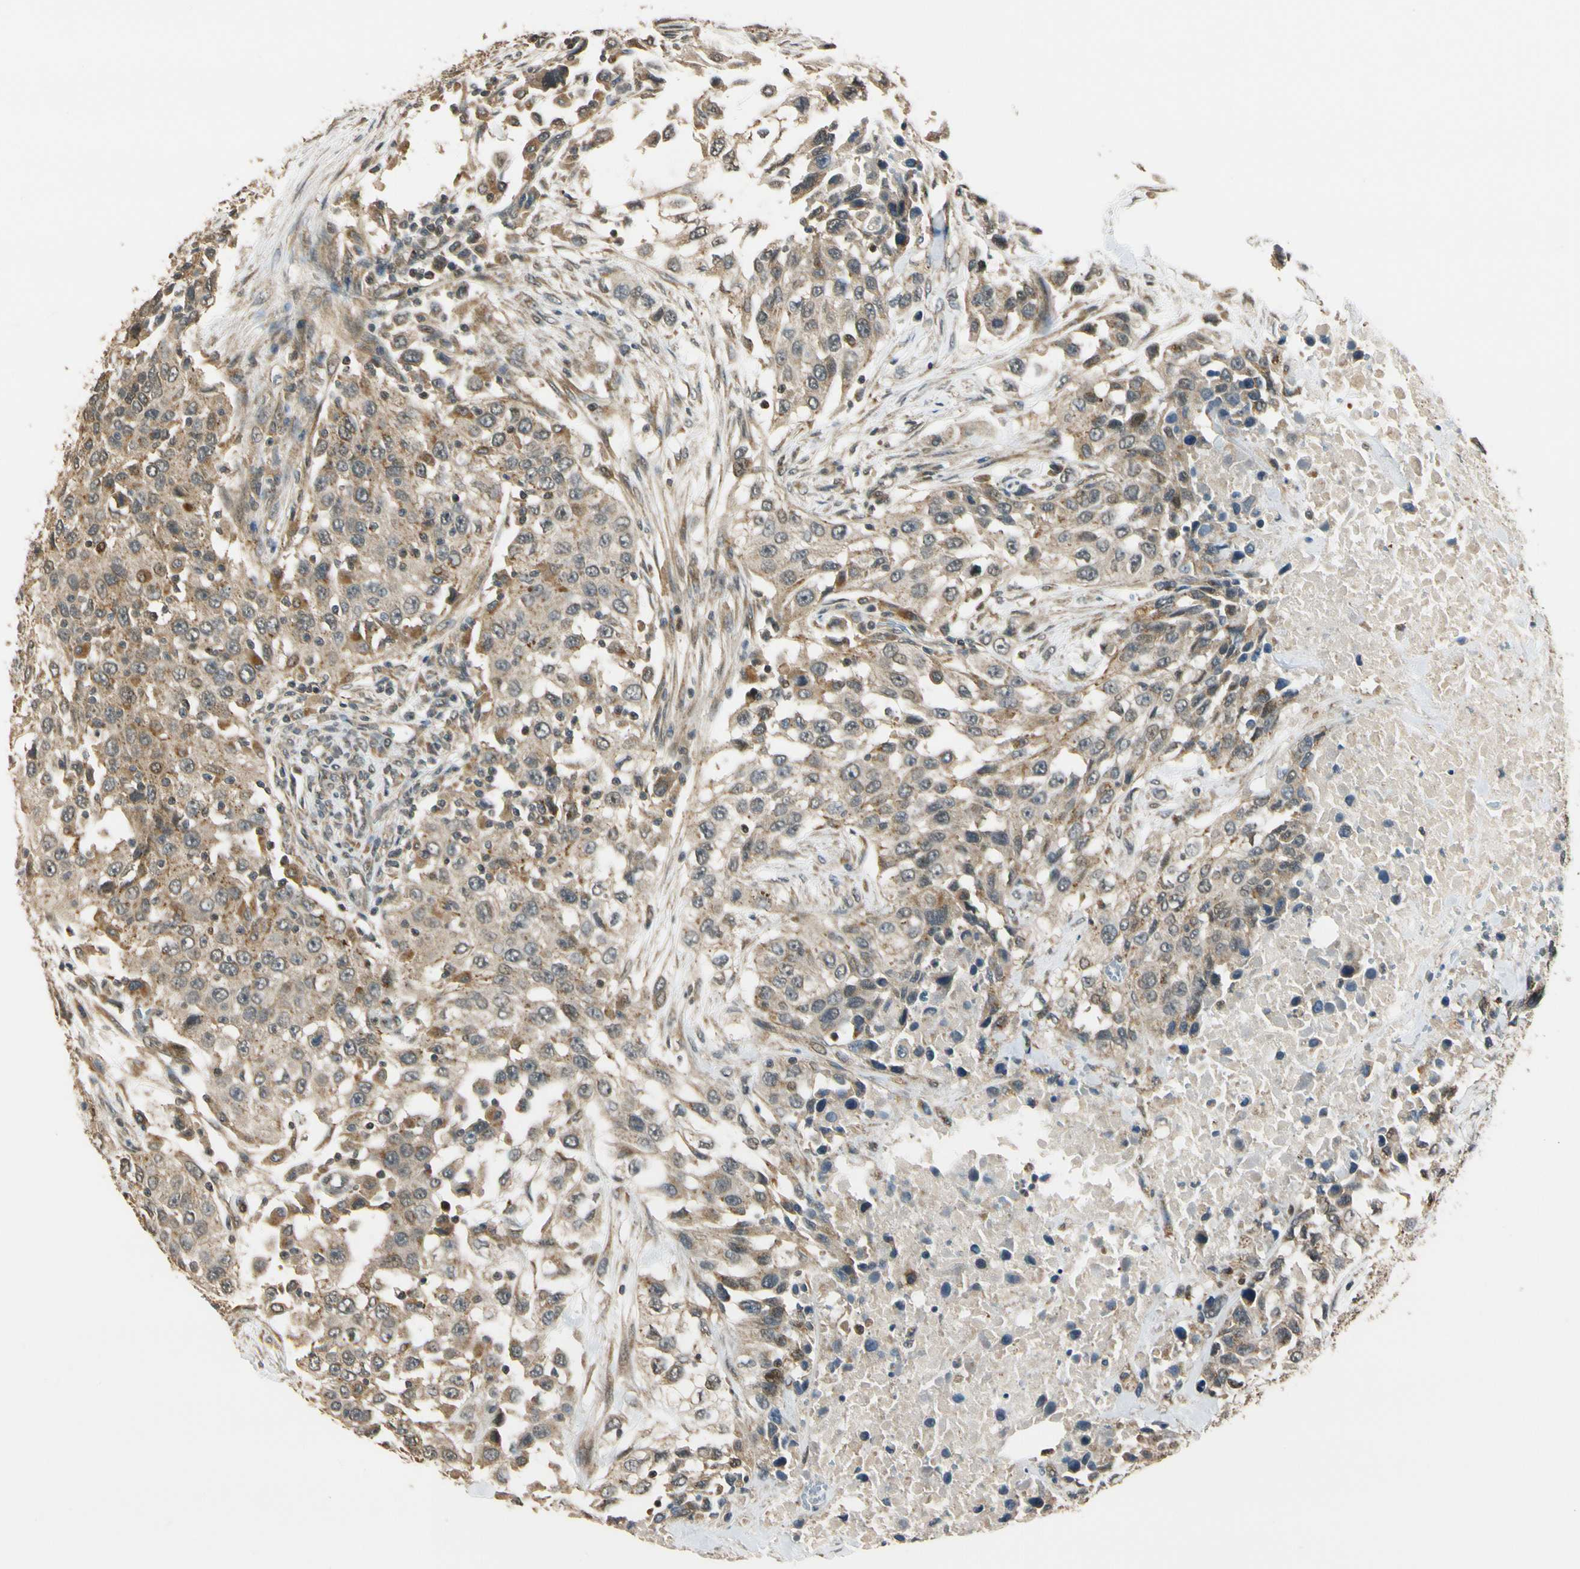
{"staining": {"intensity": "weak", "quantity": ">75%", "location": "cytoplasmic/membranous"}, "tissue": "urothelial cancer", "cell_type": "Tumor cells", "image_type": "cancer", "snomed": [{"axis": "morphology", "description": "Urothelial carcinoma, High grade"}, {"axis": "topography", "description": "Urinary bladder"}], "caption": "Immunohistochemical staining of high-grade urothelial carcinoma demonstrates weak cytoplasmic/membranous protein positivity in about >75% of tumor cells. The staining was performed using DAB (3,3'-diaminobenzidine), with brown indicating positive protein expression. Nuclei are stained blue with hematoxylin.", "gene": "LAMTOR1", "patient": {"sex": "female", "age": 80}}